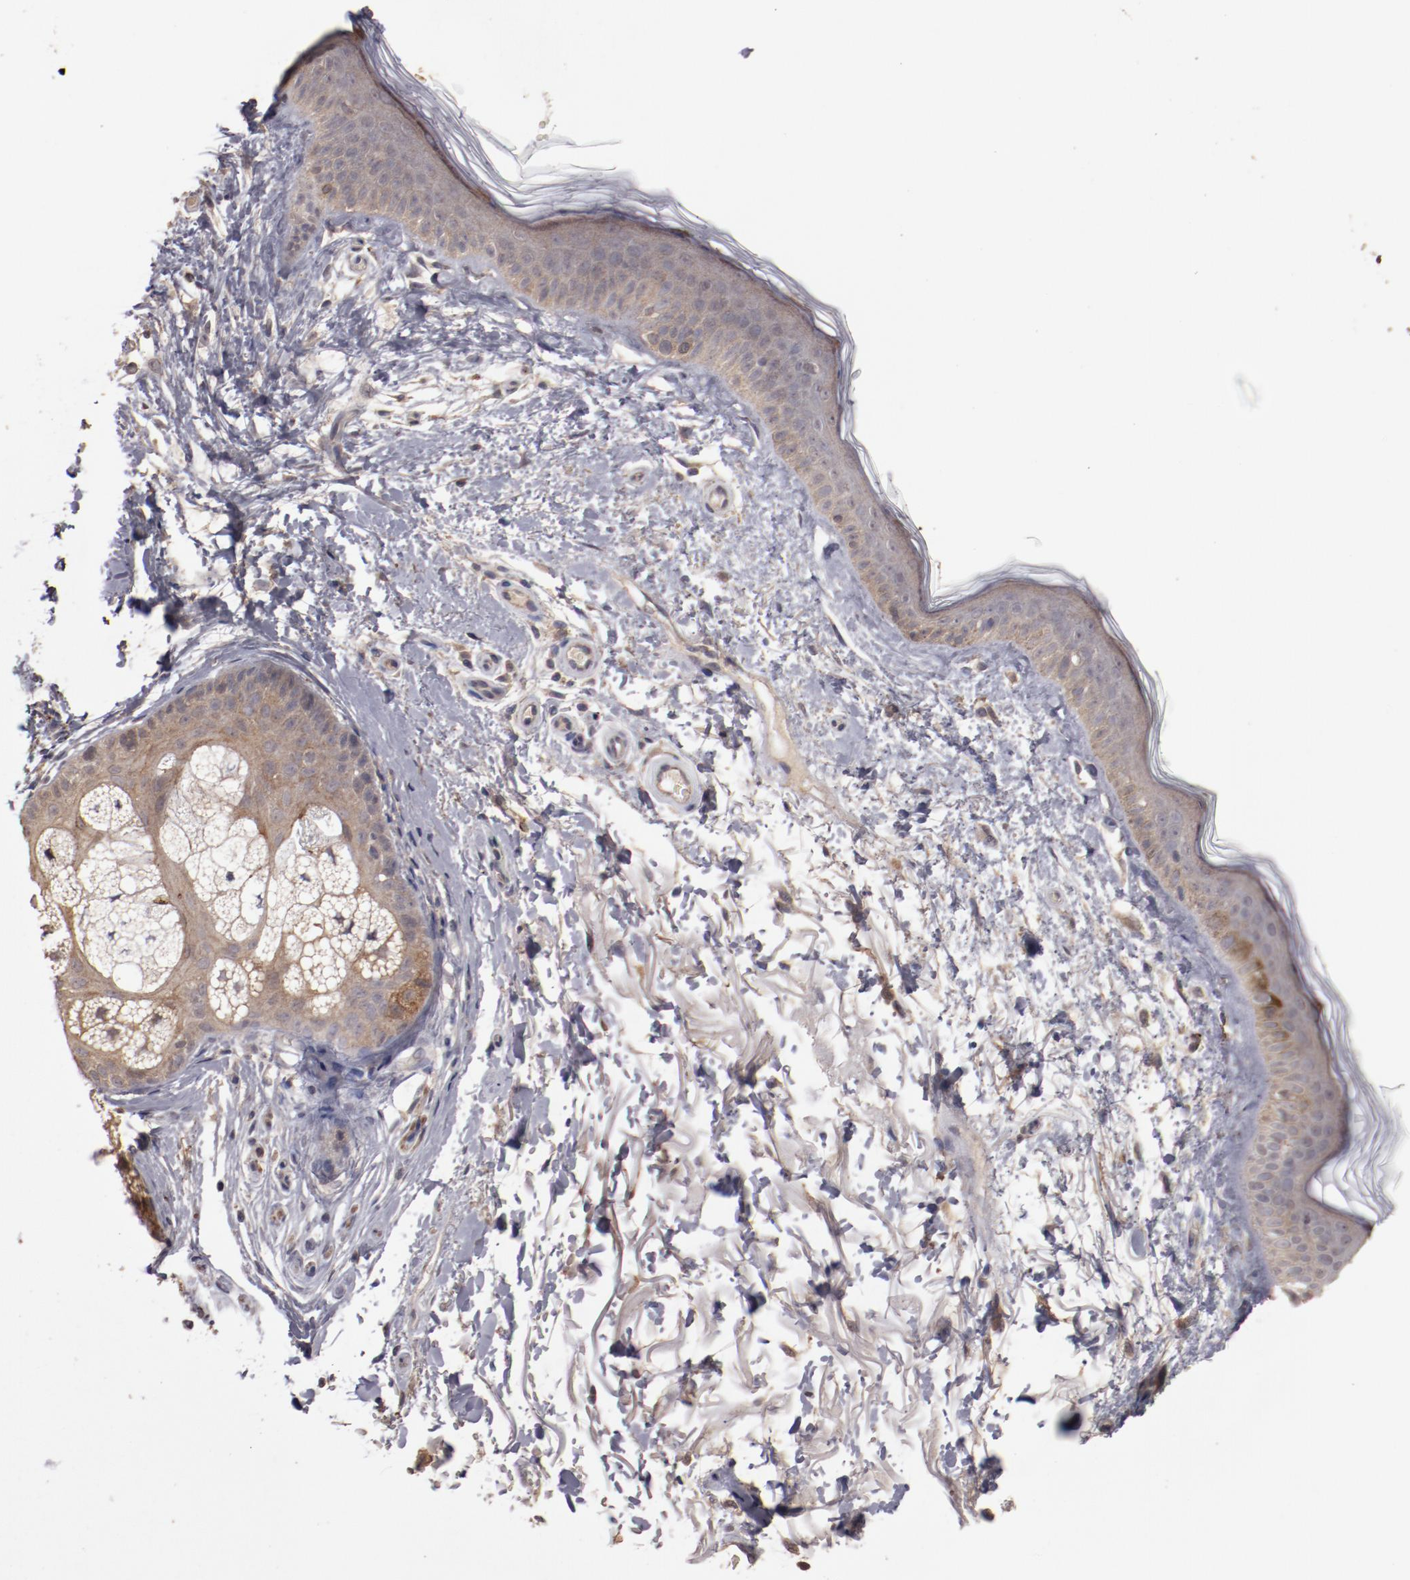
{"staining": {"intensity": "negative", "quantity": "none", "location": "none"}, "tissue": "skin", "cell_type": "Fibroblasts", "image_type": "normal", "snomed": [{"axis": "morphology", "description": "Normal tissue, NOS"}, {"axis": "topography", "description": "Skin"}], "caption": "The immunohistochemistry (IHC) photomicrograph has no significant positivity in fibroblasts of skin.", "gene": "LRRC75B", "patient": {"sex": "male", "age": 63}}